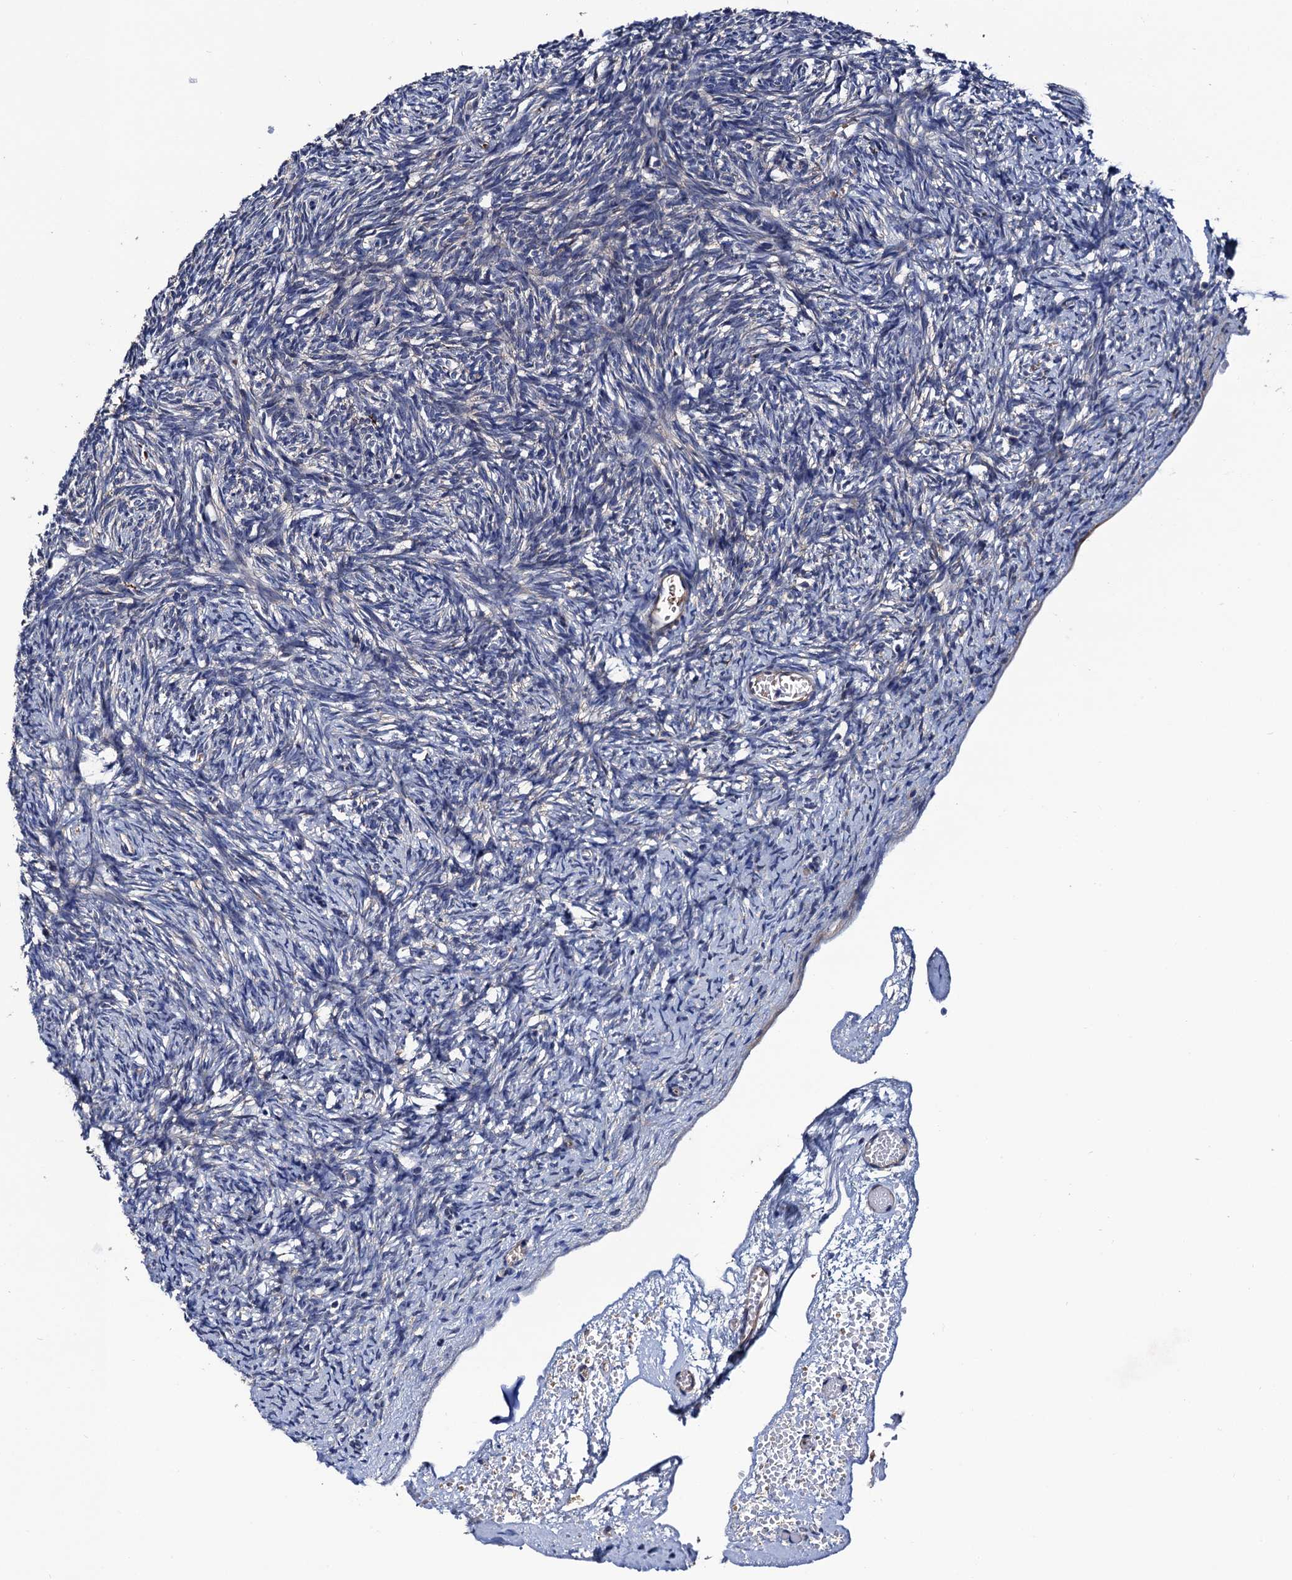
{"staining": {"intensity": "negative", "quantity": "none", "location": "none"}, "tissue": "ovary", "cell_type": "Ovarian stroma cells", "image_type": "normal", "snomed": [{"axis": "morphology", "description": "Normal tissue, NOS"}, {"axis": "topography", "description": "Ovary"}], "caption": "This micrograph is of benign ovary stained with immunohistochemistry (IHC) to label a protein in brown with the nuclei are counter-stained blue. There is no expression in ovarian stroma cells.", "gene": "TRMT112", "patient": {"sex": "female", "age": 34}}